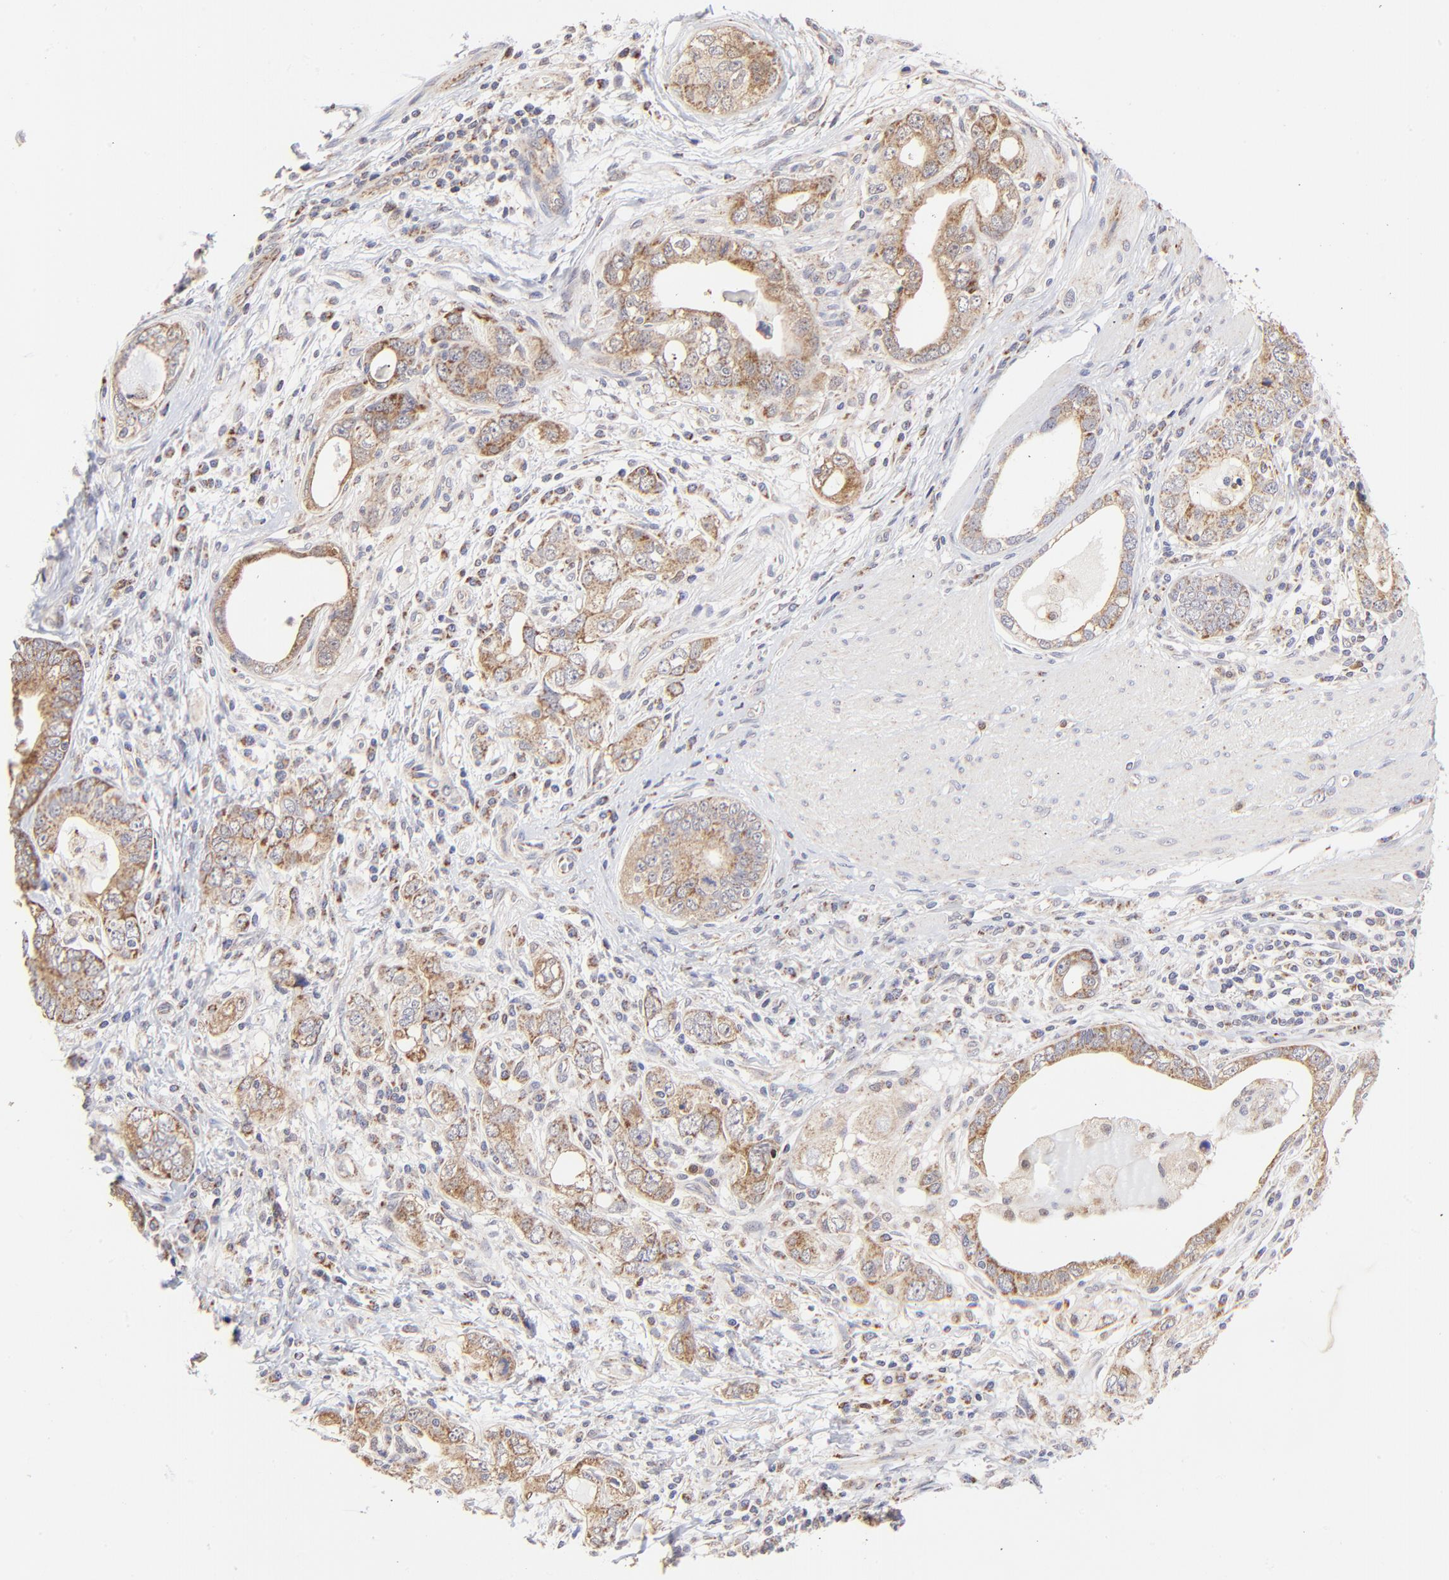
{"staining": {"intensity": "moderate", "quantity": ">75%", "location": "cytoplasmic/membranous"}, "tissue": "stomach cancer", "cell_type": "Tumor cells", "image_type": "cancer", "snomed": [{"axis": "morphology", "description": "Adenocarcinoma, NOS"}, {"axis": "topography", "description": "Stomach, lower"}], "caption": "Moderate cytoplasmic/membranous protein staining is seen in approximately >75% of tumor cells in adenocarcinoma (stomach). (Brightfield microscopy of DAB IHC at high magnification).", "gene": "FBXL12", "patient": {"sex": "female", "age": 93}}